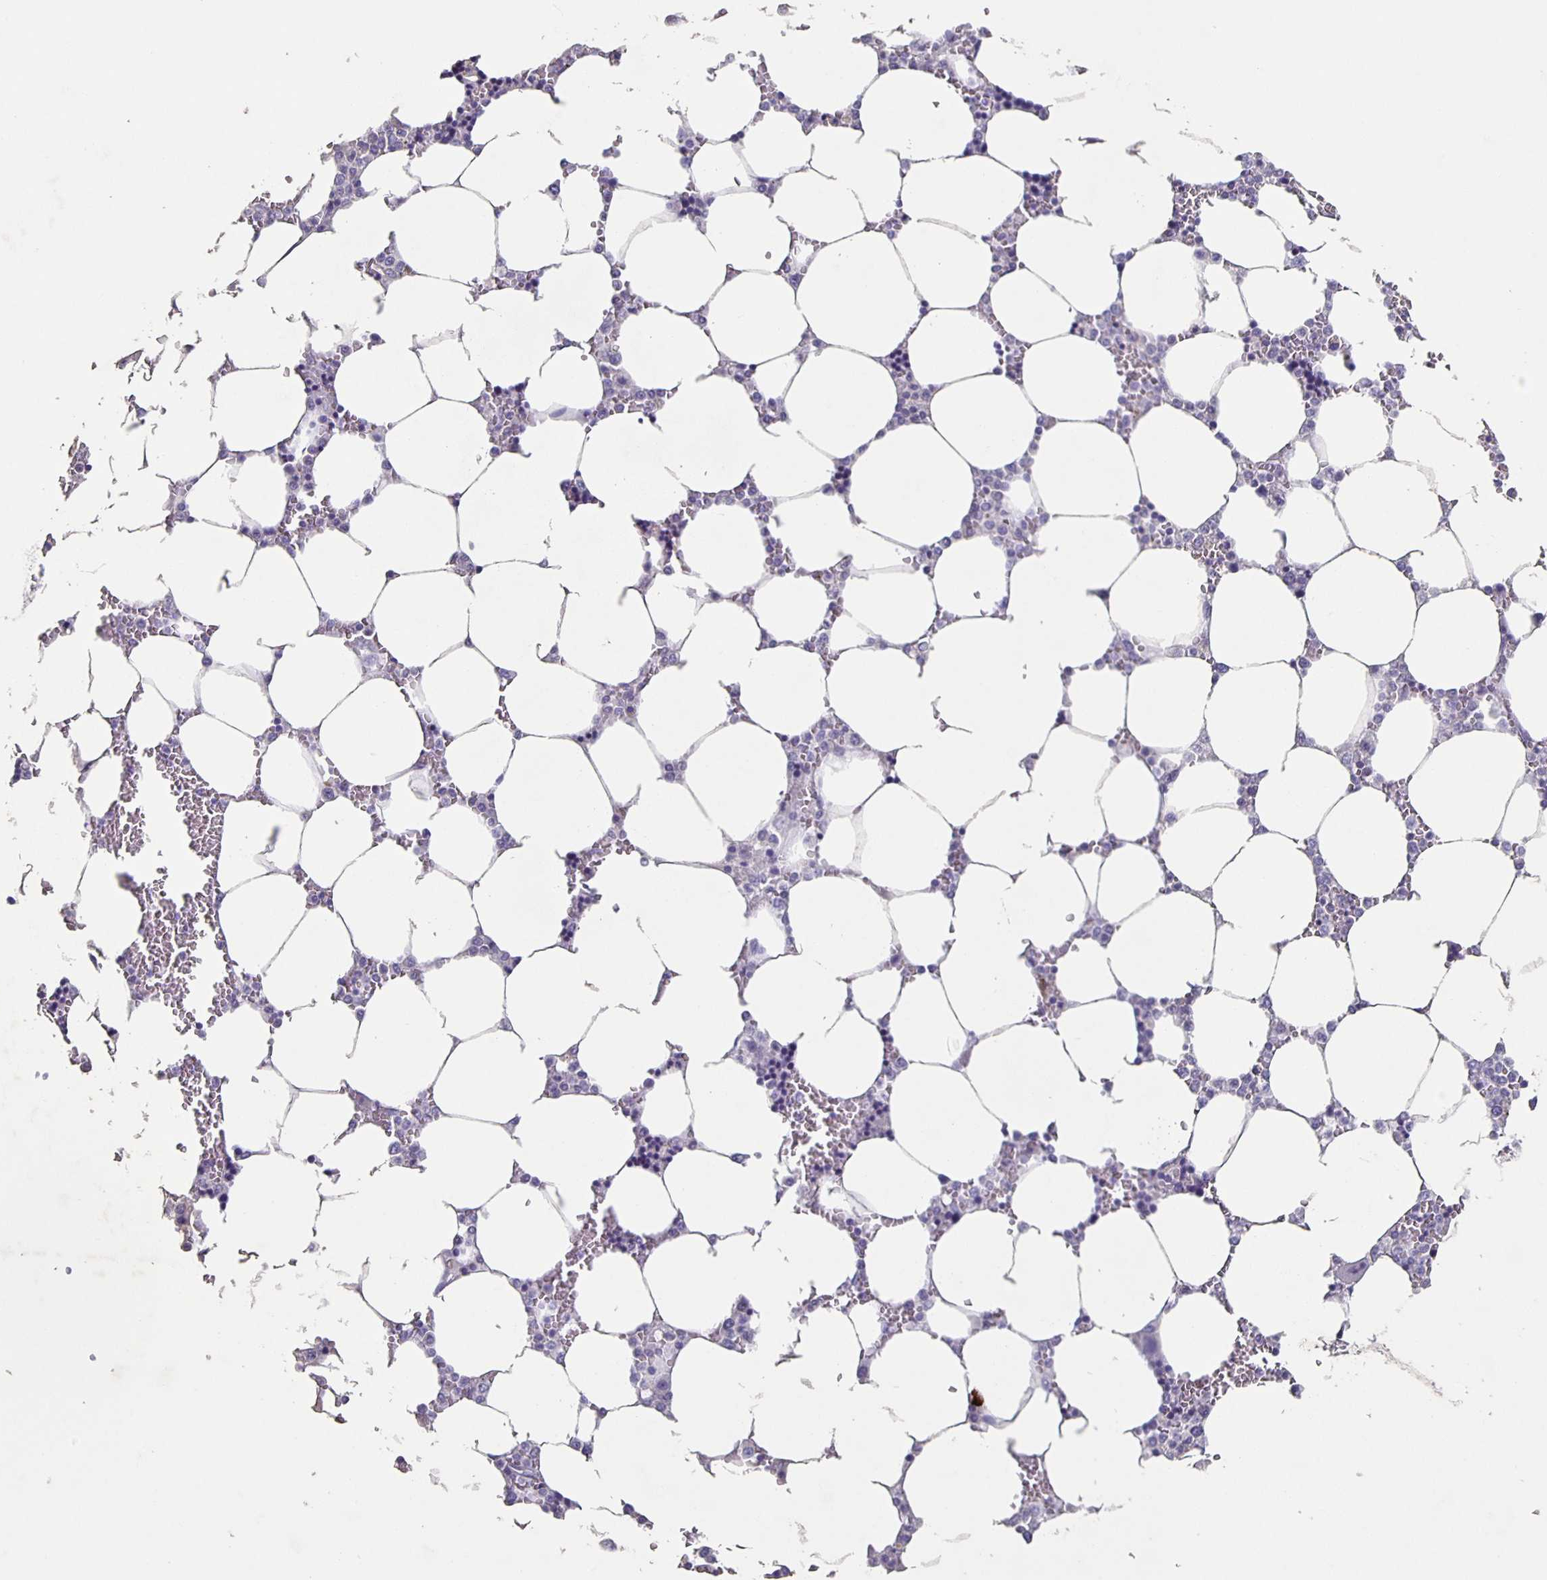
{"staining": {"intensity": "negative", "quantity": "none", "location": "none"}, "tissue": "bone marrow", "cell_type": "Hematopoietic cells", "image_type": "normal", "snomed": [{"axis": "morphology", "description": "Normal tissue, NOS"}, {"axis": "topography", "description": "Bone marrow"}], "caption": "Hematopoietic cells show no significant expression in unremarkable bone marrow. The staining is performed using DAB (3,3'-diaminobenzidine) brown chromogen with nuclei counter-stained in using hematoxylin.", "gene": "CARNS1", "patient": {"sex": "male", "age": 64}}